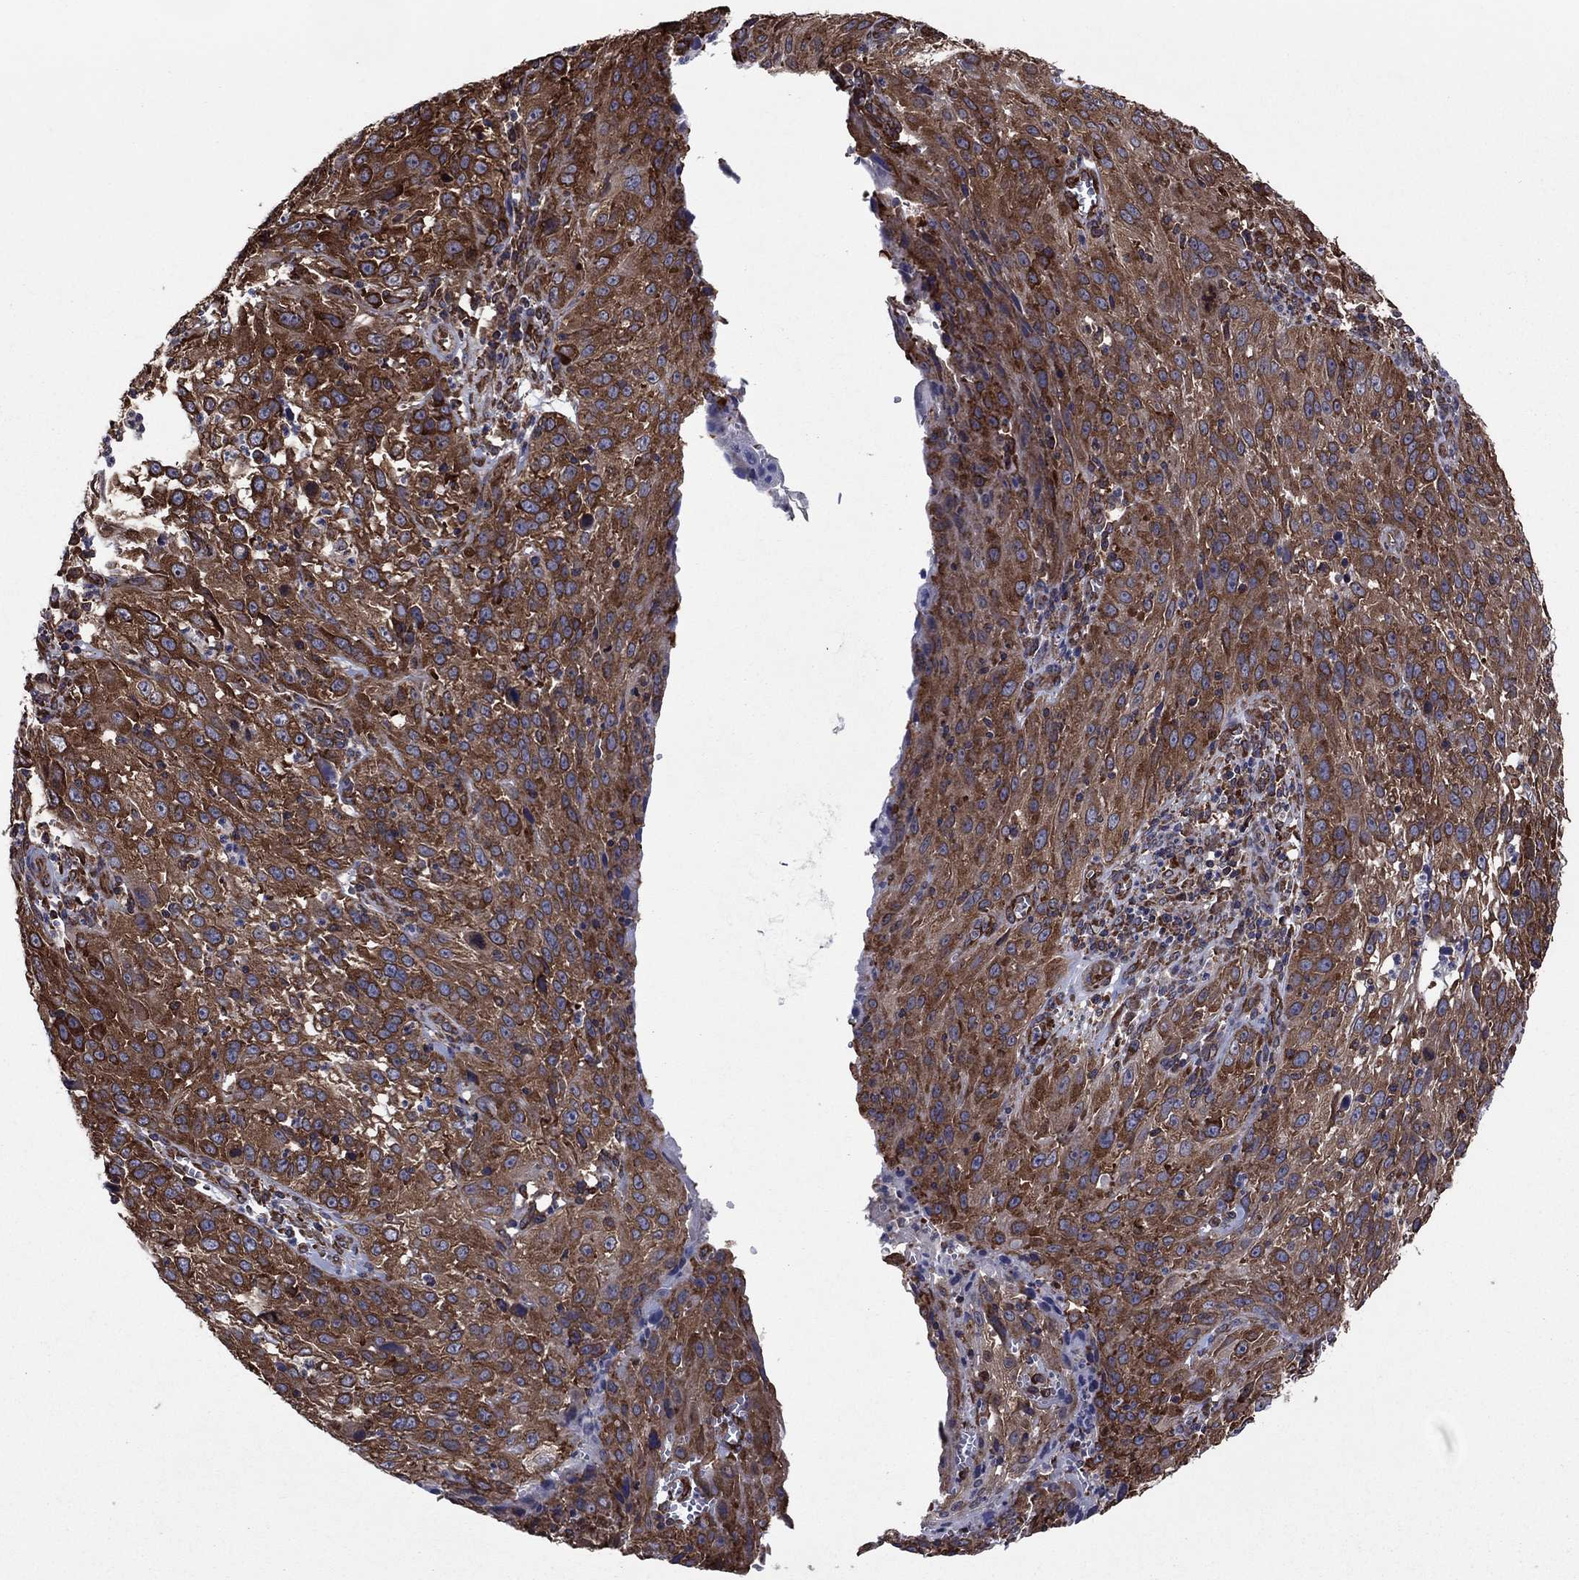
{"staining": {"intensity": "strong", "quantity": ">75%", "location": "cytoplasmic/membranous"}, "tissue": "cervical cancer", "cell_type": "Tumor cells", "image_type": "cancer", "snomed": [{"axis": "morphology", "description": "Squamous cell carcinoma, NOS"}, {"axis": "topography", "description": "Cervix"}], "caption": "IHC (DAB) staining of cervical cancer demonstrates strong cytoplasmic/membranous protein staining in about >75% of tumor cells. The staining was performed using DAB (3,3'-diaminobenzidine), with brown indicating positive protein expression. Nuclei are stained blue with hematoxylin.", "gene": "YBX1", "patient": {"sex": "female", "age": 32}}